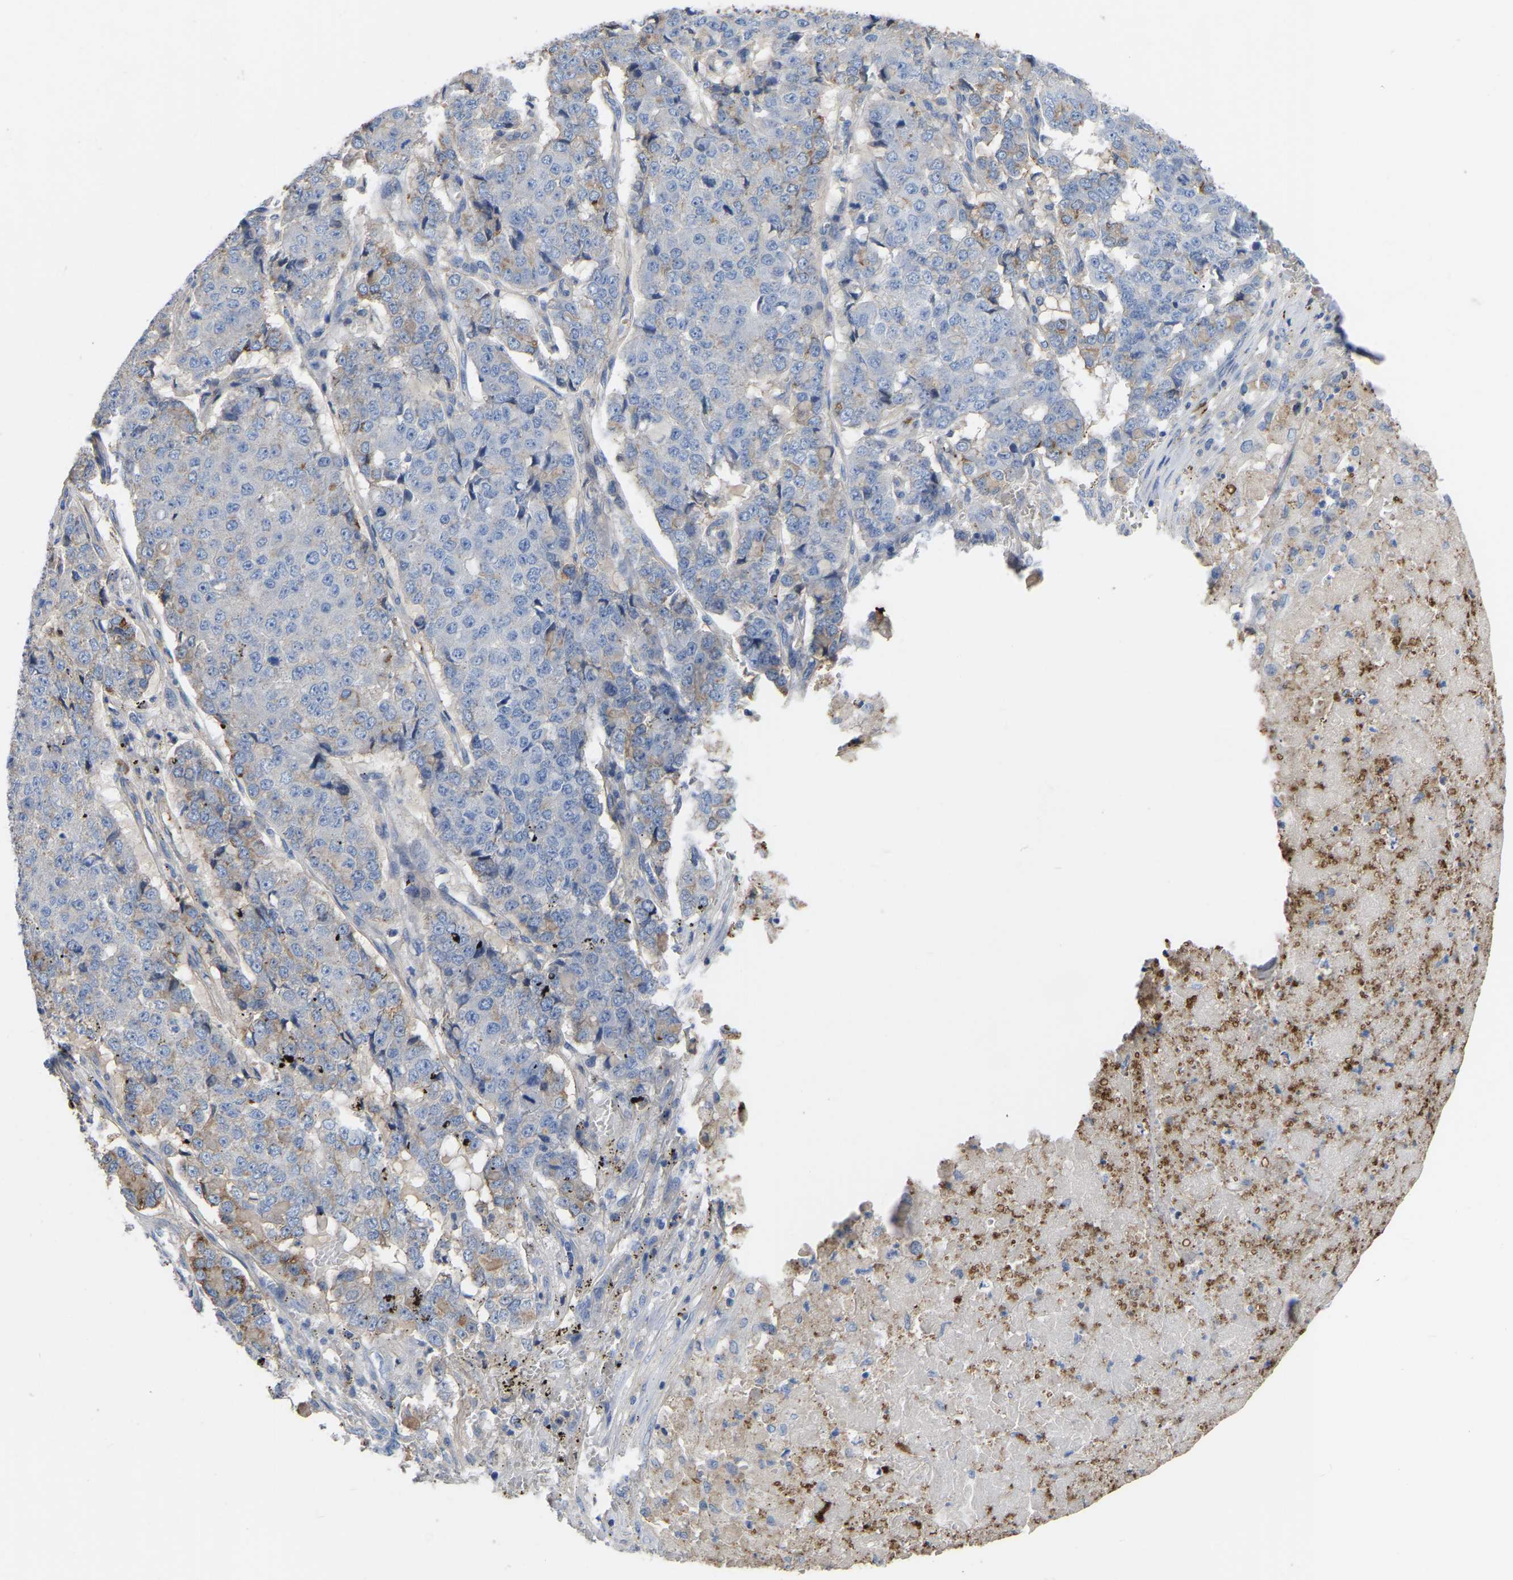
{"staining": {"intensity": "moderate", "quantity": "<25%", "location": "cytoplasmic/membranous"}, "tissue": "pancreatic cancer", "cell_type": "Tumor cells", "image_type": "cancer", "snomed": [{"axis": "morphology", "description": "Adenocarcinoma, NOS"}, {"axis": "topography", "description": "Pancreas"}], "caption": "High-magnification brightfield microscopy of pancreatic cancer stained with DAB (3,3'-diaminobenzidine) (brown) and counterstained with hematoxylin (blue). tumor cells exhibit moderate cytoplasmic/membranous expression is appreciated in about<25% of cells. Using DAB (3,3'-diaminobenzidine) (brown) and hematoxylin (blue) stains, captured at high magnification using brightfield microscopy.", "gene": "ZNF449", "patient": {"sex": "male", "age": 50}}